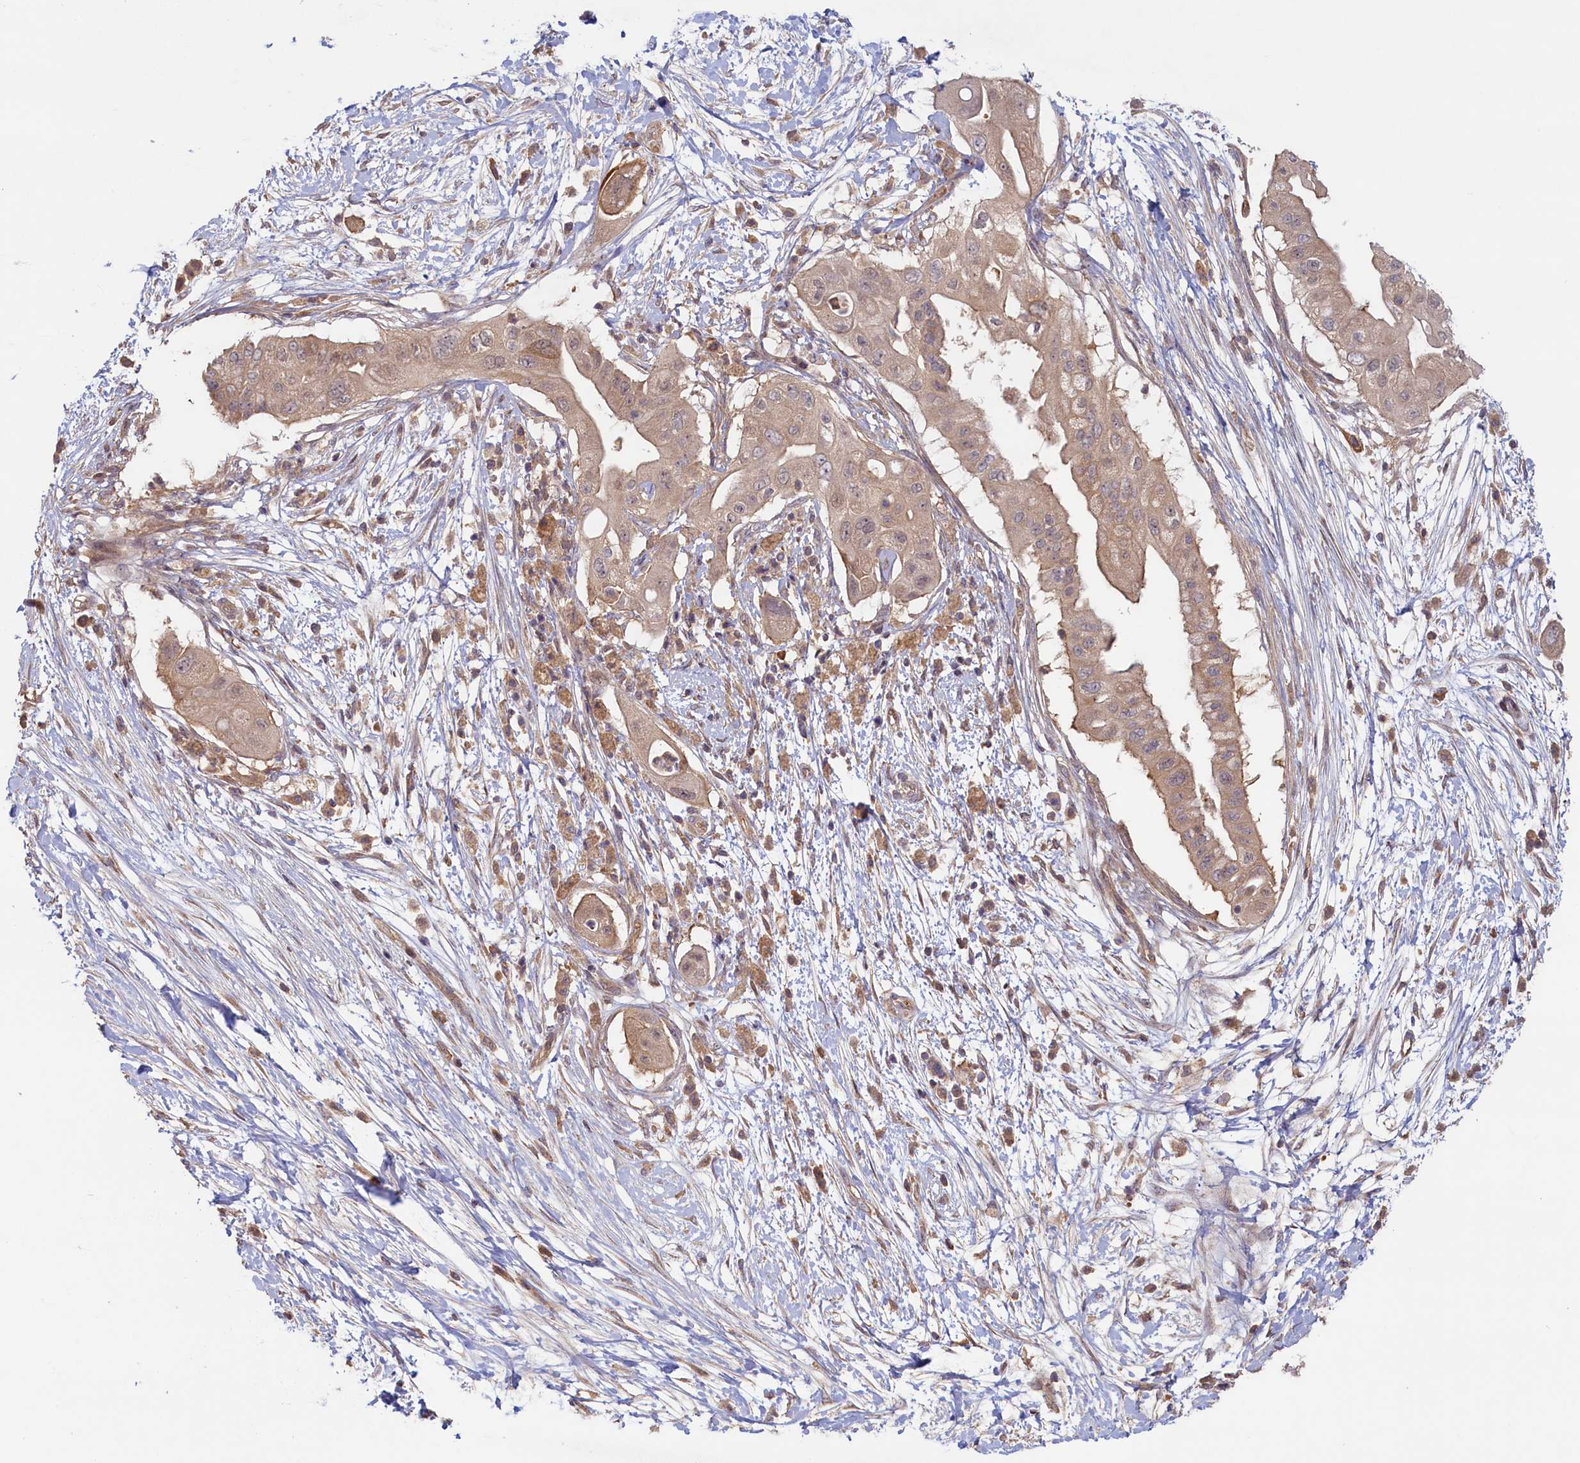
{"staining": {"intensity": "weak", "quantity": ">75%", "location": "cytoplasmic/membranous"}, "tissue": "pancreatic cancer", "cell_type": "Tumor cells", "image_type": "cancer", "snomed": [{"axis": "morphology", "description": "Adenocarcinoma, NOS"}, {"axis": "topography", "description": "Pancreas"}], "caption": "DAB (3,3'-diaminobenzidine) immunohistochemical staining of human pancreatic adenocarcinoma shows weak cytoplasmic/membranous protein positivity in approximately >75% of tumor cells.", "gene": "CIAO2B", "patient": {"sex": "male", "age": 68}}